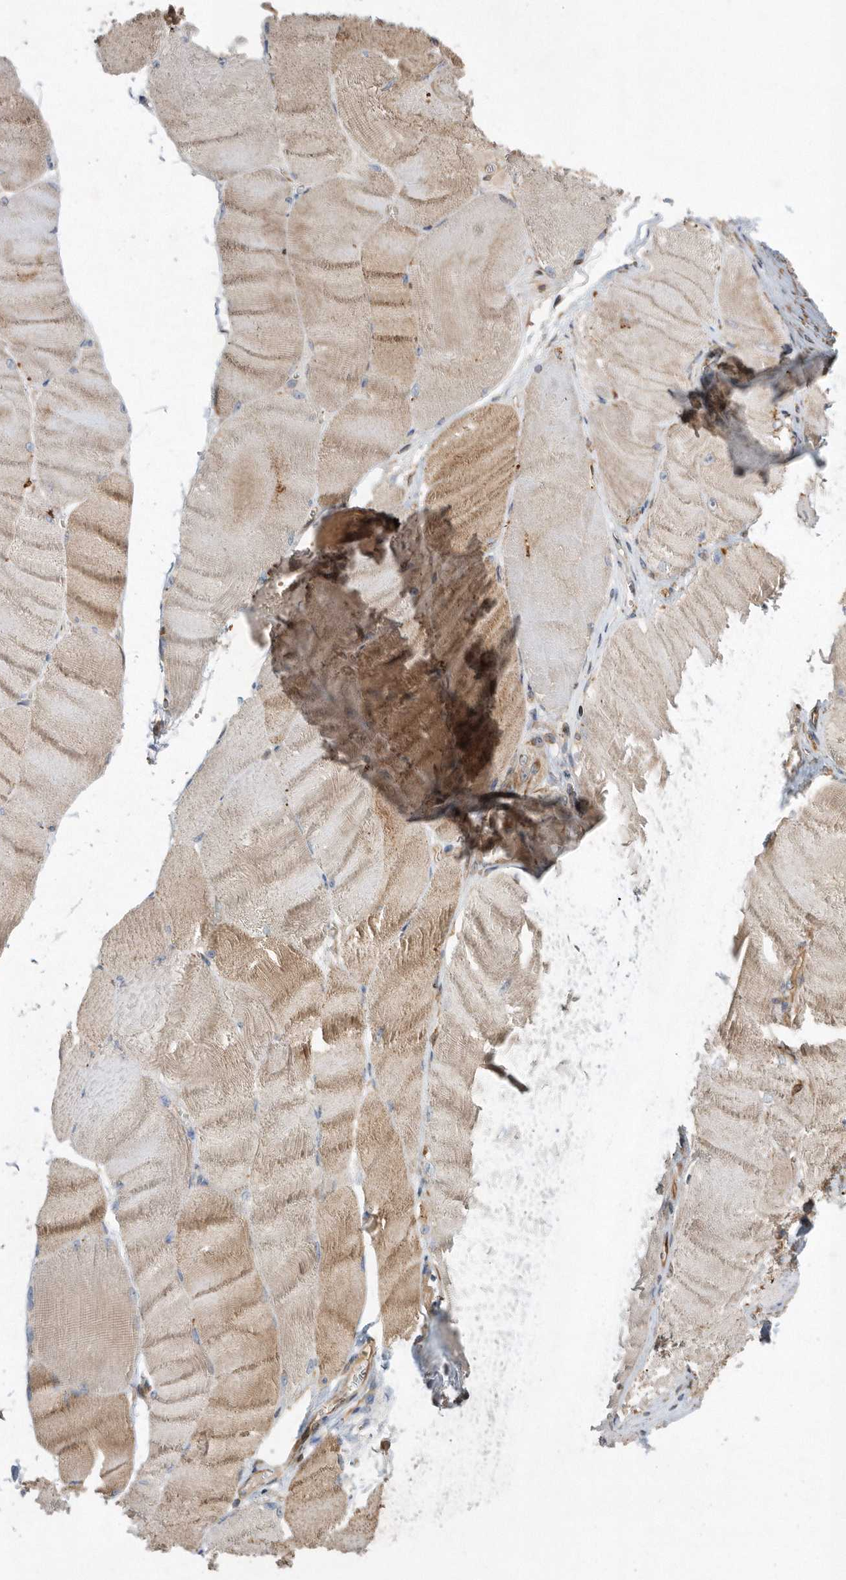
{"staining": {"intensity": "moderate", "quantity": "25%-75%", "location": "cytoplasmic/membranous"}, "tissue": "skeletal muscle", "cell_type": "Myocytes", "image_type": "normal", "snomed": [{"axis": "morphology", "description": "Normal tissue, NOS"}, {"axis": "morphology", "description": "Basal cell carcinoma"}, {"axis": "topography", "description": "Skeletal muscle"}], "caption": "Immunohistochemistry (IHC) staining of unremarkable skeletal muscle, which displays medium levels of moderate cytoplasmic/membranous staining in about 25%-75% of myocytes indicating moderate cytoplasmic/membranous protein staining. The staining was performed using DAB (brown) for protein detection and nuclei were counterstained in hematoxylin (blue).", "gene": "PON2", "patient": {"sex": "female", "age": 64}}